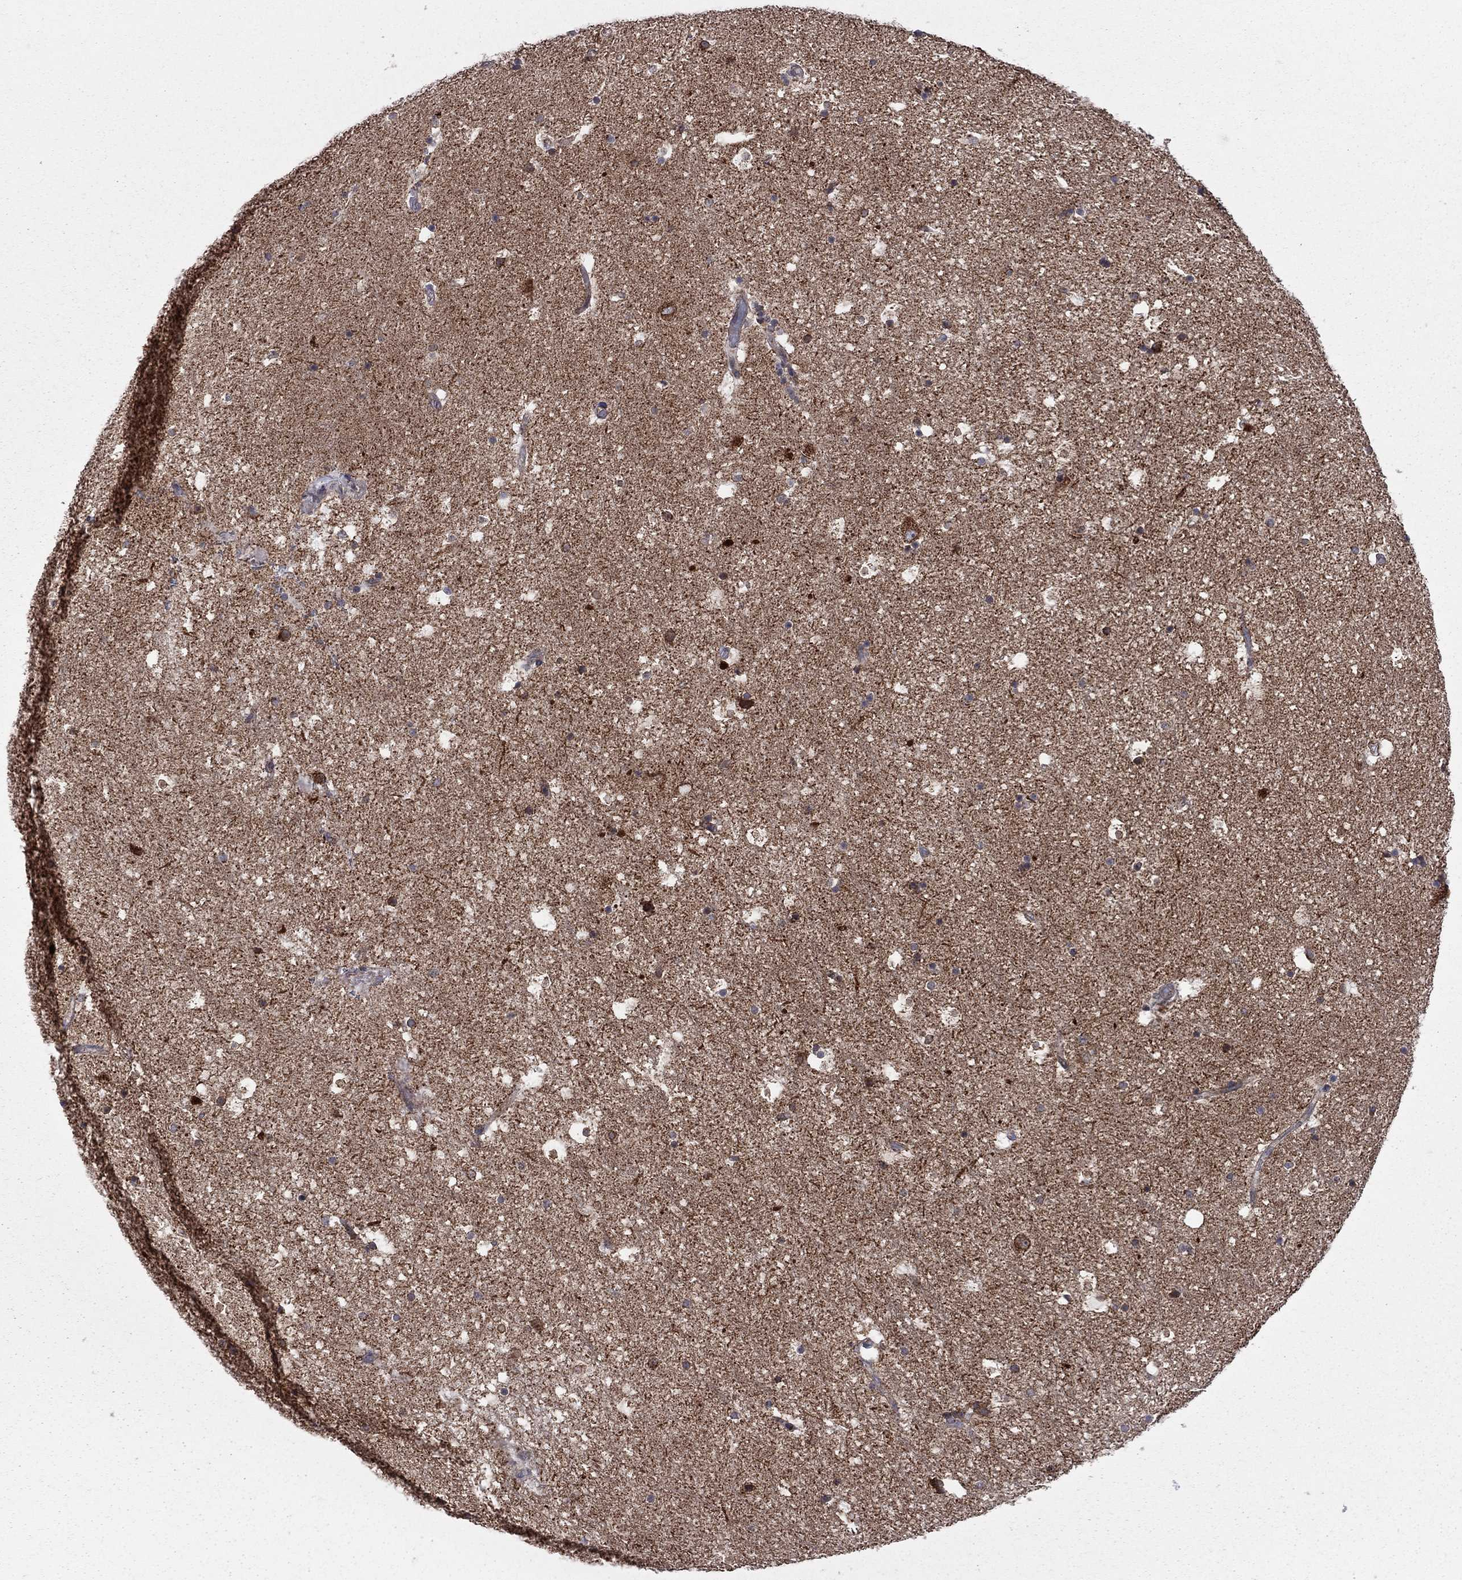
{"staining": {"intensity": "moderate", "quantity": "25%-75%", "location": "cytoplasmic/membranous"}, "tissue": "hippocampus", "cell_type": "Glial cells", "image_type": "normal", "snomed": [{"axis": "morphology", "description": "Normal tissue, NOS"}, {"axis": "topography", "description": "Hippocampus"}], "caption": "Glial cells show moderate cytoplasmic/membranous expression in about 25%-75% of cells in unremarkable hippocampus.", "gene": "CLPTM1", "patient": {"sex": "male", "age": 51}}